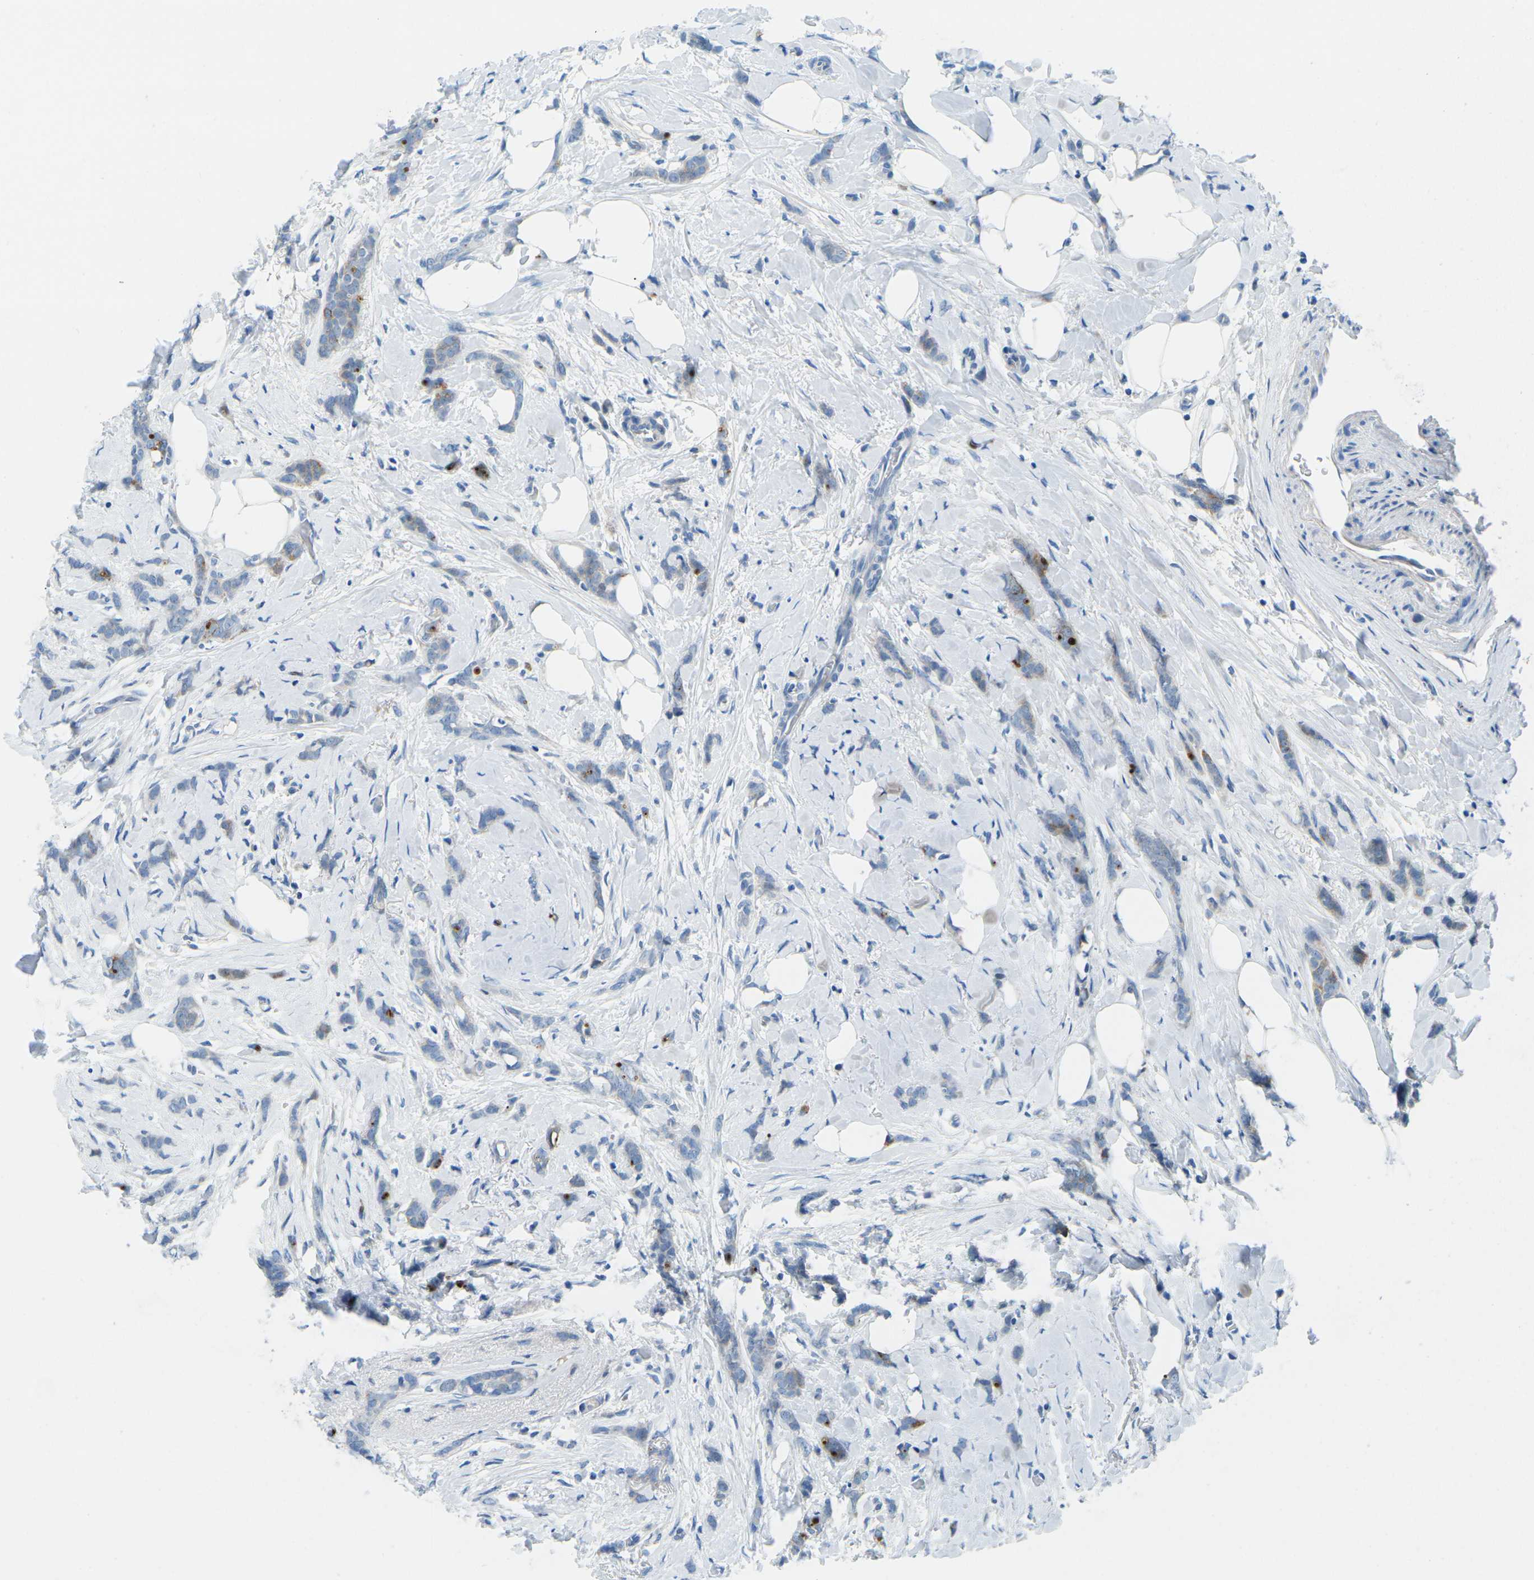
{"staining": {"intensity": "moderate", "quantity": "<25%", "location": "cytoplasmic/membranous"}, "tissue": "breast cancer", "cell_type": "Tumor cells", "image_type": "cancer", "snomed": [{"axis": "morphology", "description": "Lobular carcinoma, in situ"}, {"axis": "morphology", "description": "Lobular carcinoma"}, {"axis": "topography", "description": "Breast"}], "caption": "Tumor cells reveal low levels of moderate cytoplasmic/membranous staining in approximately <25% of cells in lobular carcinoma in situ (breast).", "gene": "CFB", "patient": {"sex": "female", "age": 41}}